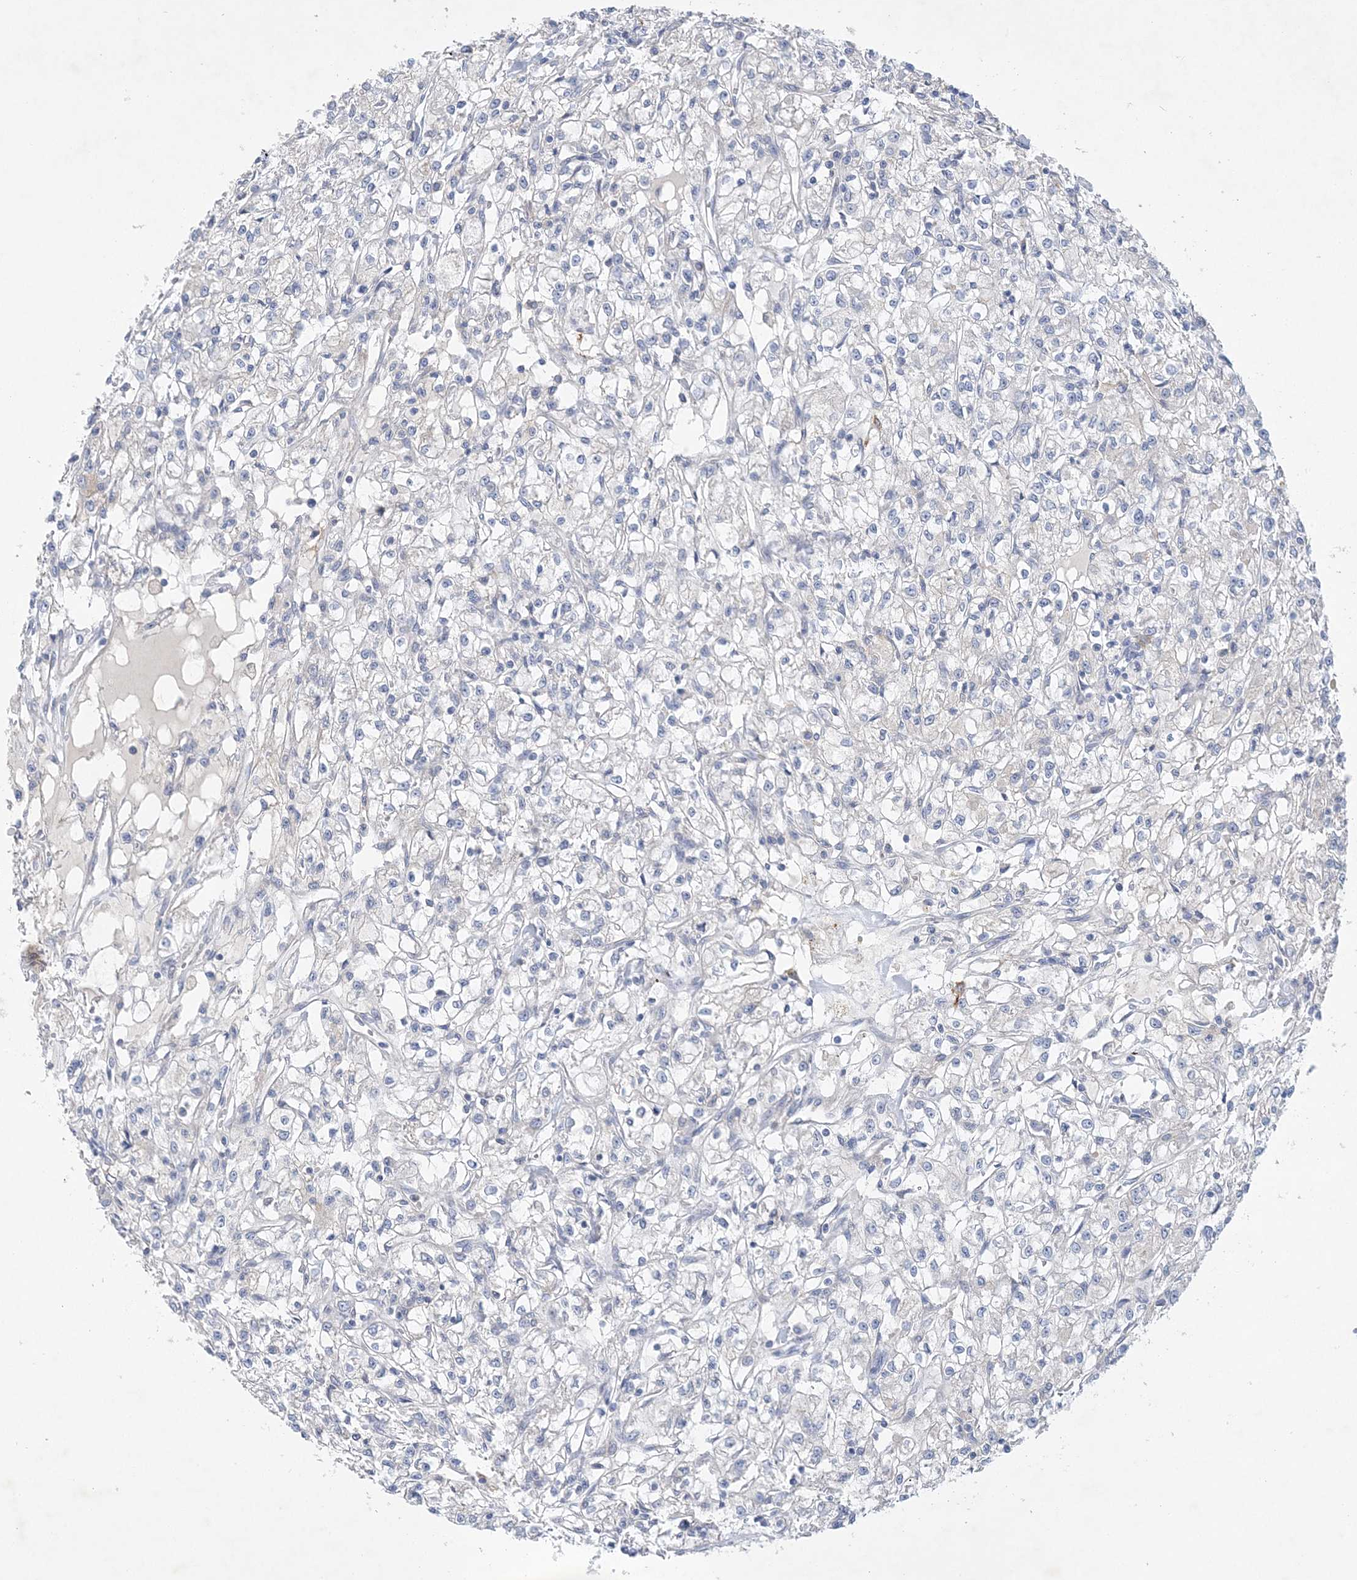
{"staining": {"intensity": "negative", "quantity": "none", "location": "none"}, "tissue": "renal cancer", "cell_type": "Tumor cells", "image_type": "cancer", "snomed": [{"axis": "morphology", "description": "Adenocarcinoma, NOS"}, {"axis": "topography", "description": "Kidney"}], "caption": "Tumor cells are negative for protein expression in human adenocarcinoma (renal). (DAB (3,3'-diaminobenzidine) IHC visualized using brightfield microscopy, high magnification).", "gene": "ANKRD35", "patient": {"sex": "female", "age": 59}}